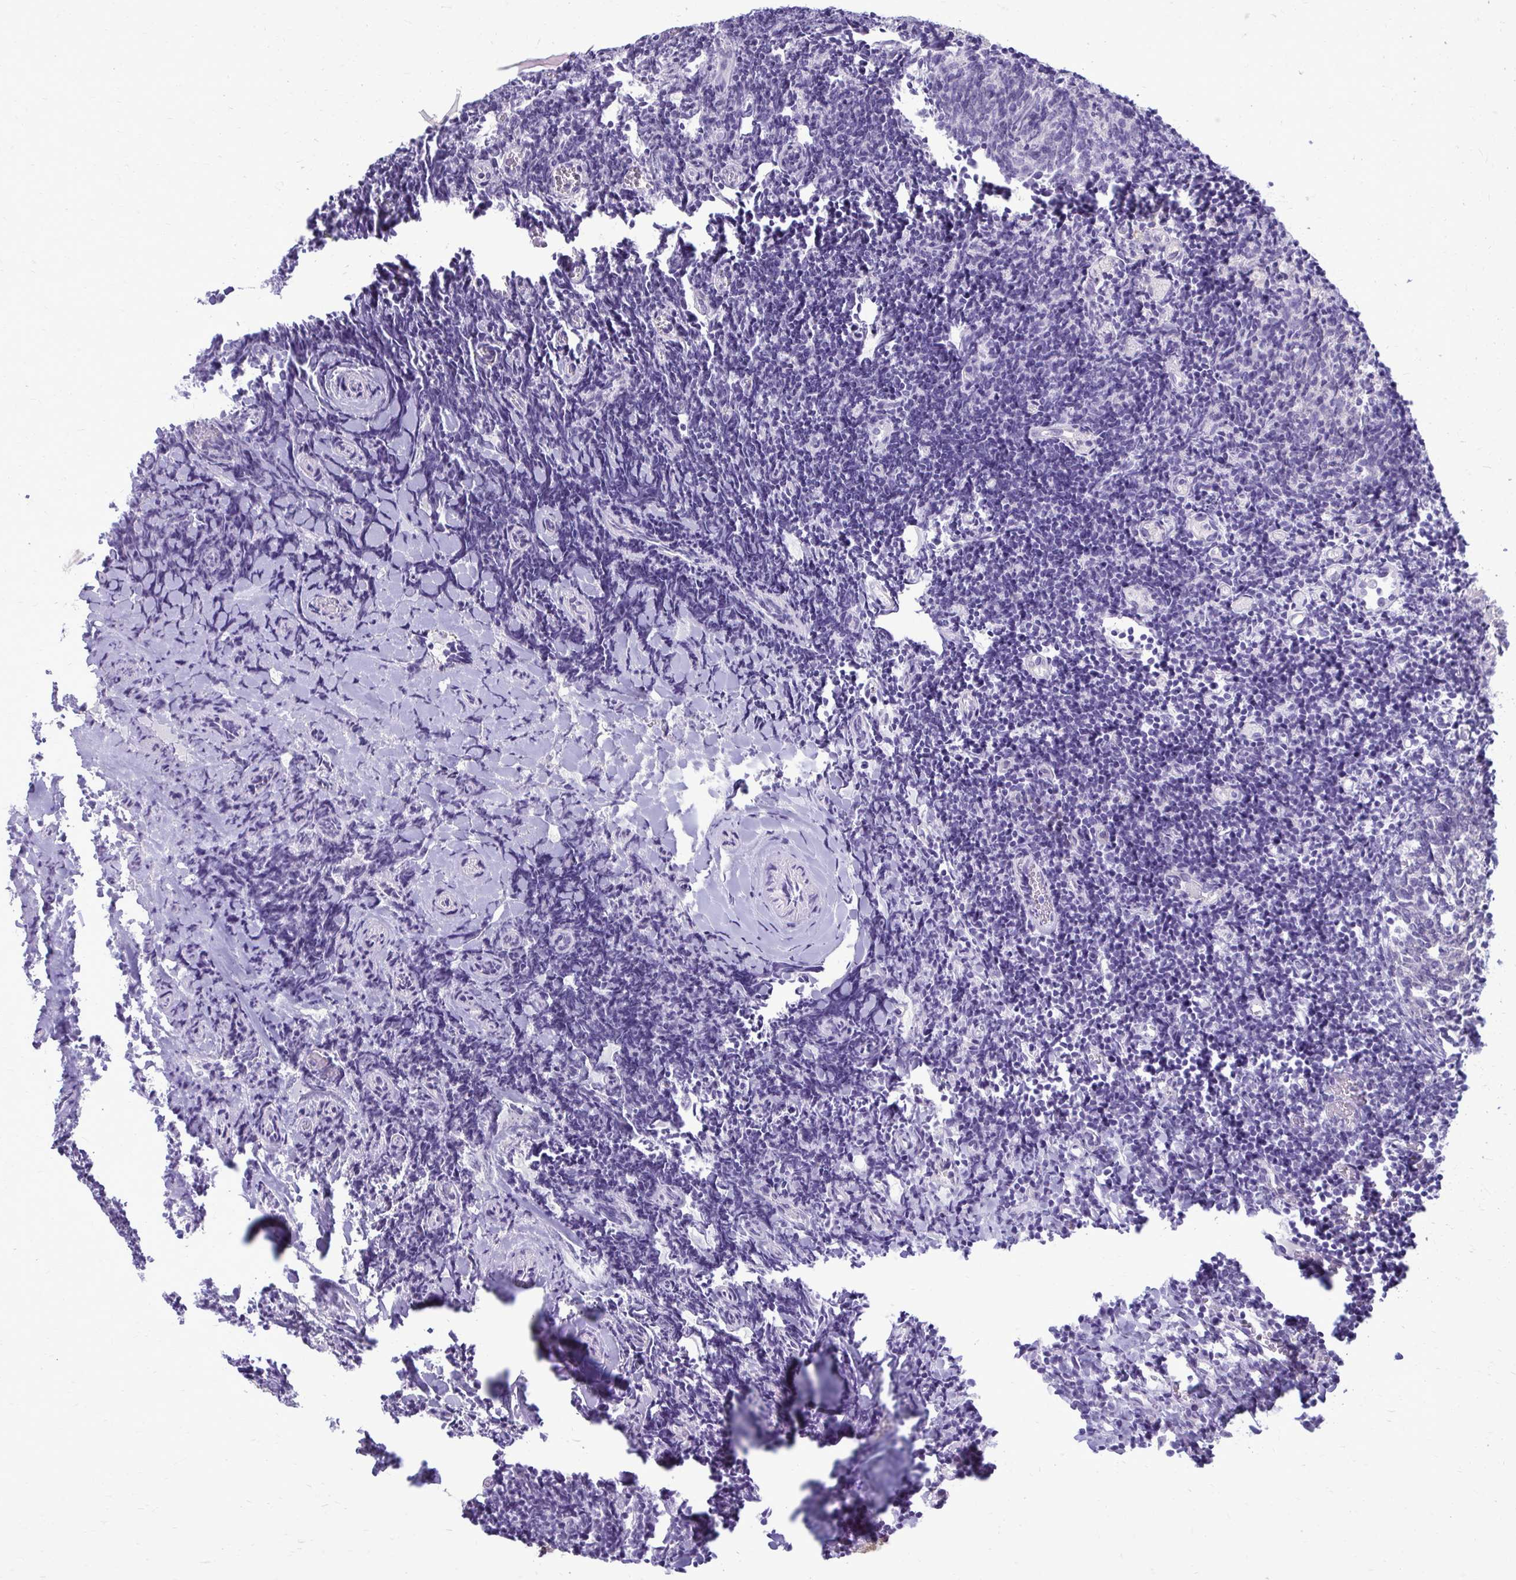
{"staining": {"intensity": "moderate", "quantity": ">75%", "location": "cytoplasmic/membranous"}, "tissue": "tonsil", "cell_type": "Germinal center cells", "image_type": "normal", "snomed": [{"axis": "morphology", "description": "Normal tissue, NOS"}, {"axis": "topography", "description": "Tonsil"}], "caption": "A micrograph of tonsil stained for a protein exhibits moderate cytoplasmic/membranous brown staining in germinal center cells.", "gene": "CLTA", "patient": {"sex": "female", "age": 10}}